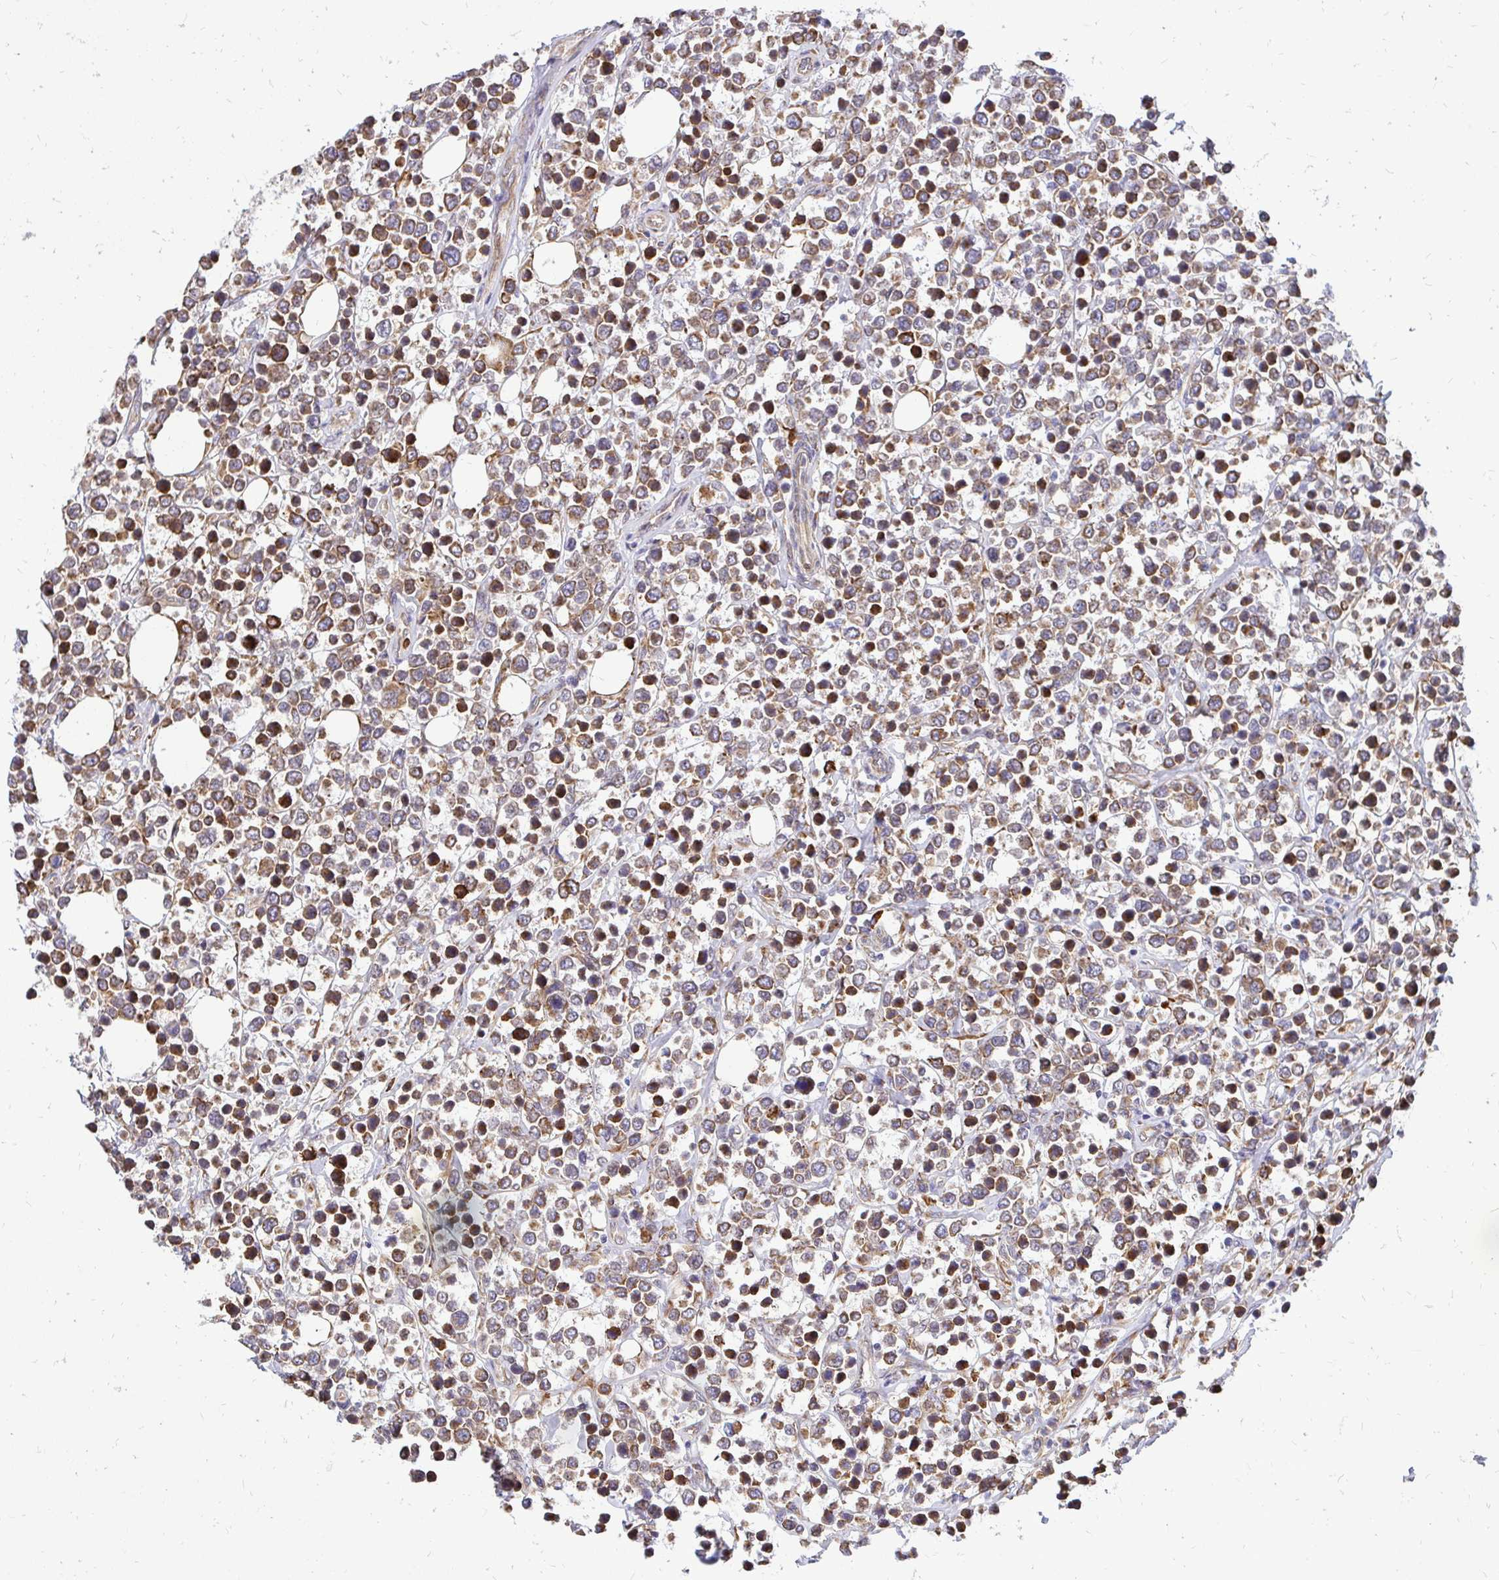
{"staining": {"intensity": "moderate", "quantity": ">75%", "location": "cytoplasmic/membranous"}, "tissue": "lymphoma", "cell_type": "Tumor cells", "image_type": "cancer", "snomed": [{"axis": "morphology", "description": "Malignant lymphoma, non-Hodgkin's type, Low grade"}, {"axis": "topography", "description": "Lymph node"}], "caption": "An immunohistochemistry (IHC) photomicrograph of neoplastic tissue is shown. Protein staining in brown shows moderate cytoplasmic/membranous positivity in lymphoma within tumor cells.", "gene": "NAALAD2", "patient": {"sex": "male", "age": 60}}